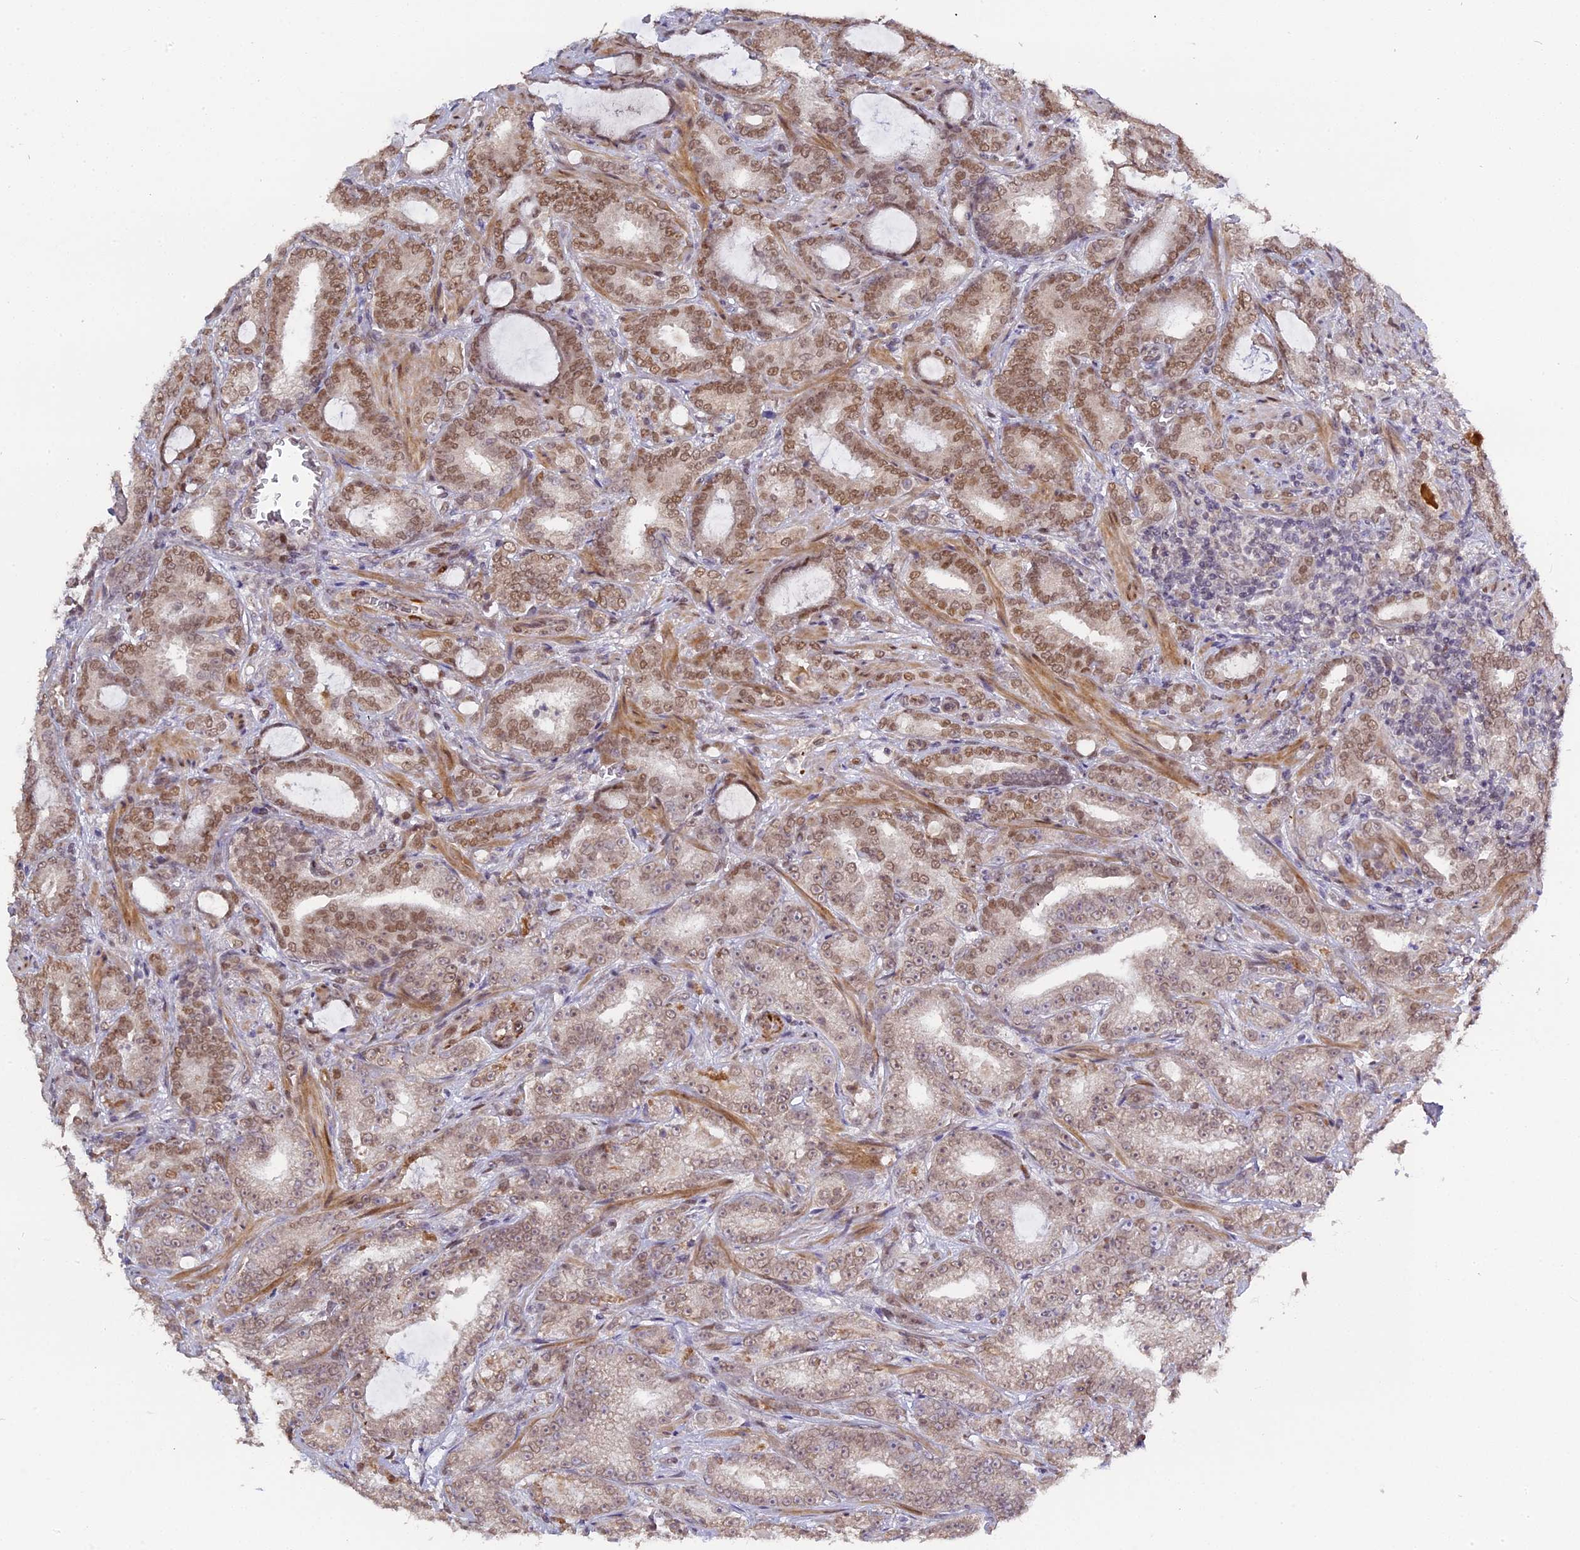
{"staining": {"intensity": "moderate", "quantity": ">75%", "location": "nuclear"}, "tissue": "prostate cancer", "cell_type": "Tumor cells", "image_type": "cancer", "snomed": [{"axis": "morphology", "description": "Adenocarcinoma, High grade"}, {"axis": "topography", "description": "Prostate and seminal vesicle, NOS"}], "caption": "An image of prostate adenocarcinoma (high-grade) stained for a protein exhibits moderate nuclear brown staining in tumor cells.", "gene": "PYGO1", "patient": {"sex": "male", "age": 67}}